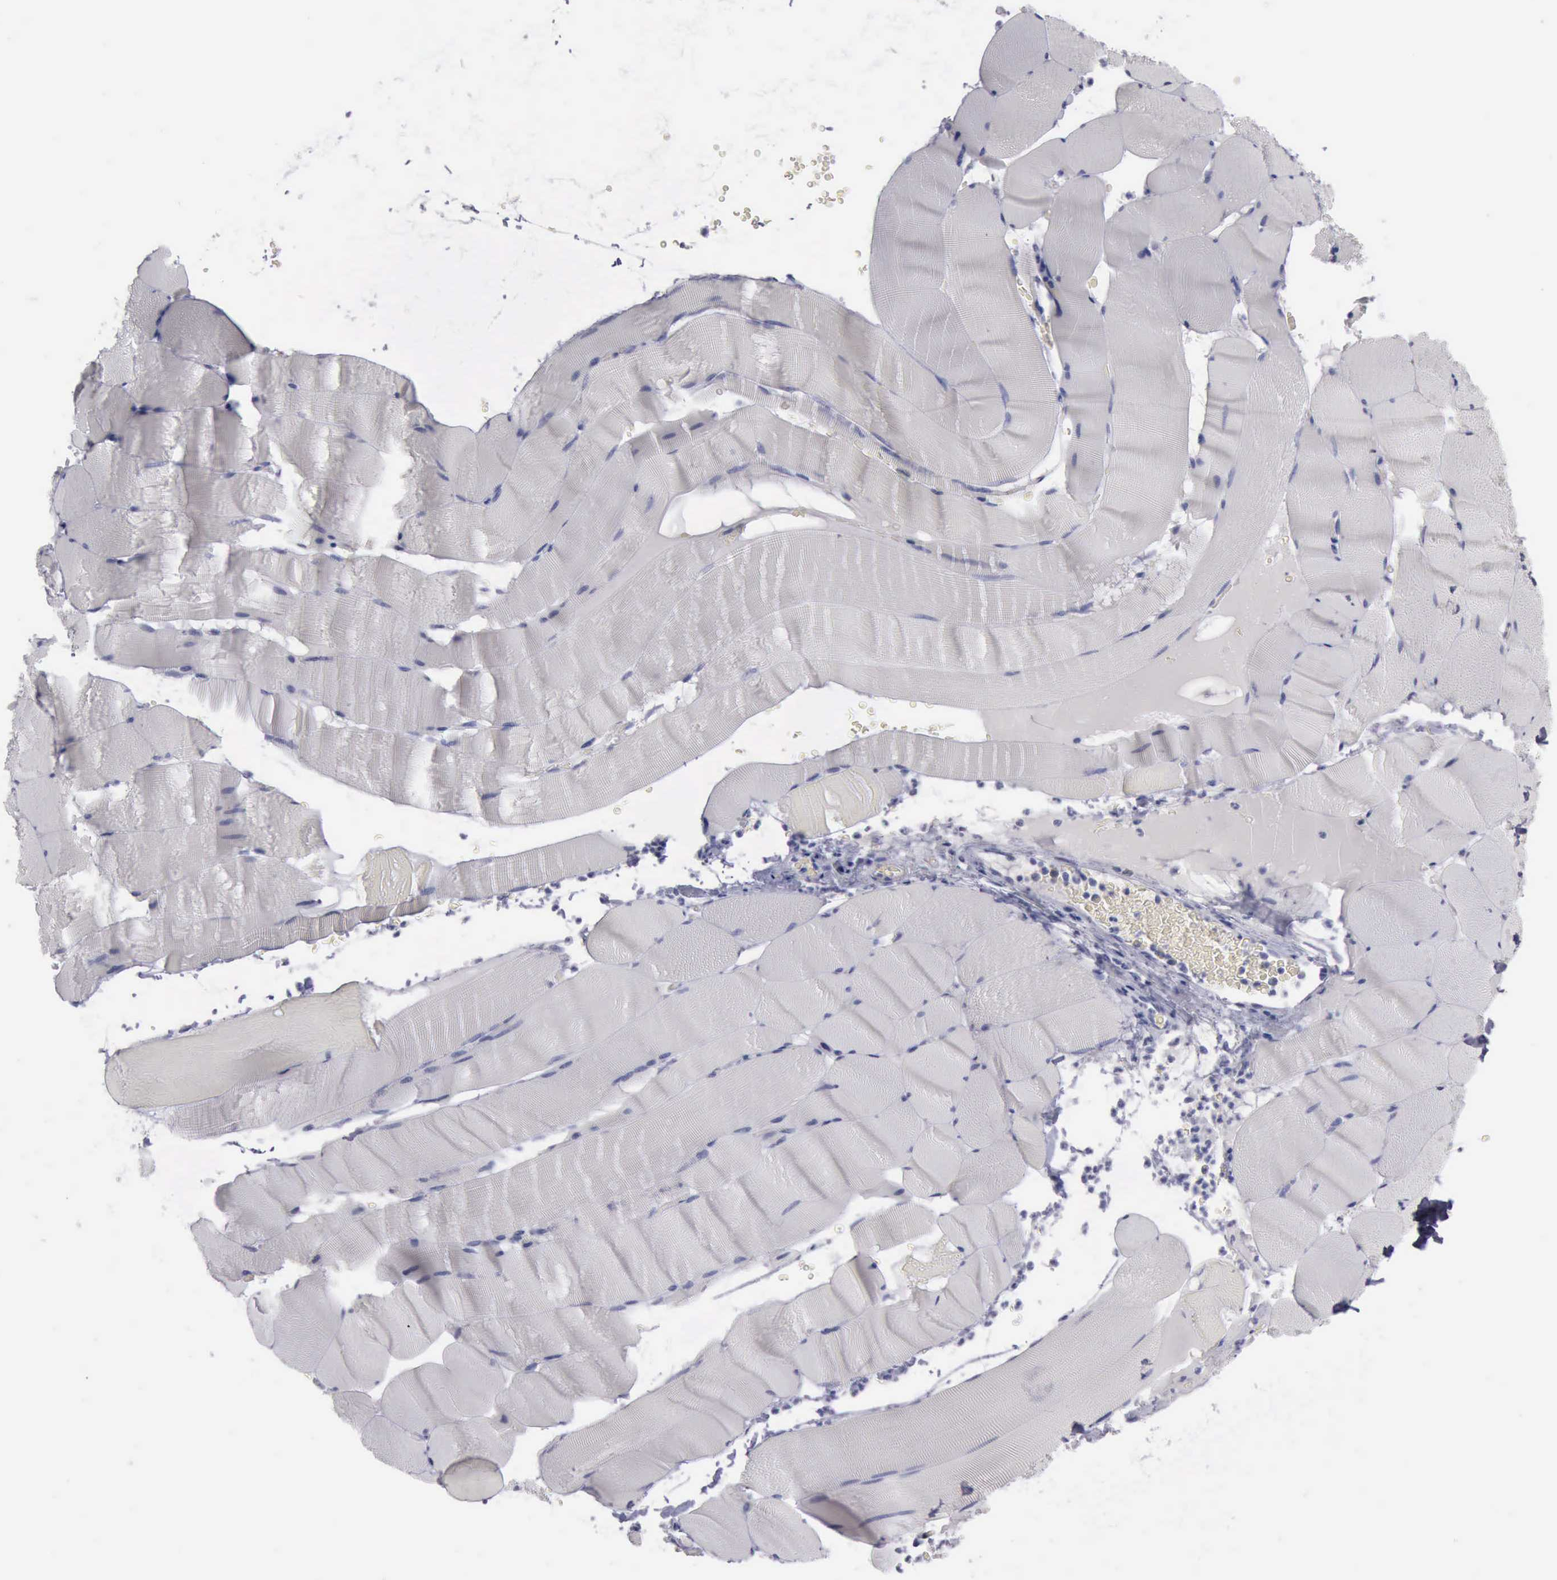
{"staining": {"intensity": "negative", "quantity": "none", "location": "none"}, "tissue": "skeletal muscle", "cell_type": "Myocytes", "image_type": "normal", "snomed": [{"axis": "morphology", "description": "Normal tissue, NOS"}, {"axis": "topography", "description": "Skeletal muscle"}], "caption": "Immunohistochemistry (IHC) histopathology image of benign skeletal muscle: skeletal muscle stained with DAB (3,3'-diaminobenzidine) displays no significant protein staining in myocytes.", "gene": "CDH2", "patient": {"sex": "male", "age": 62}}